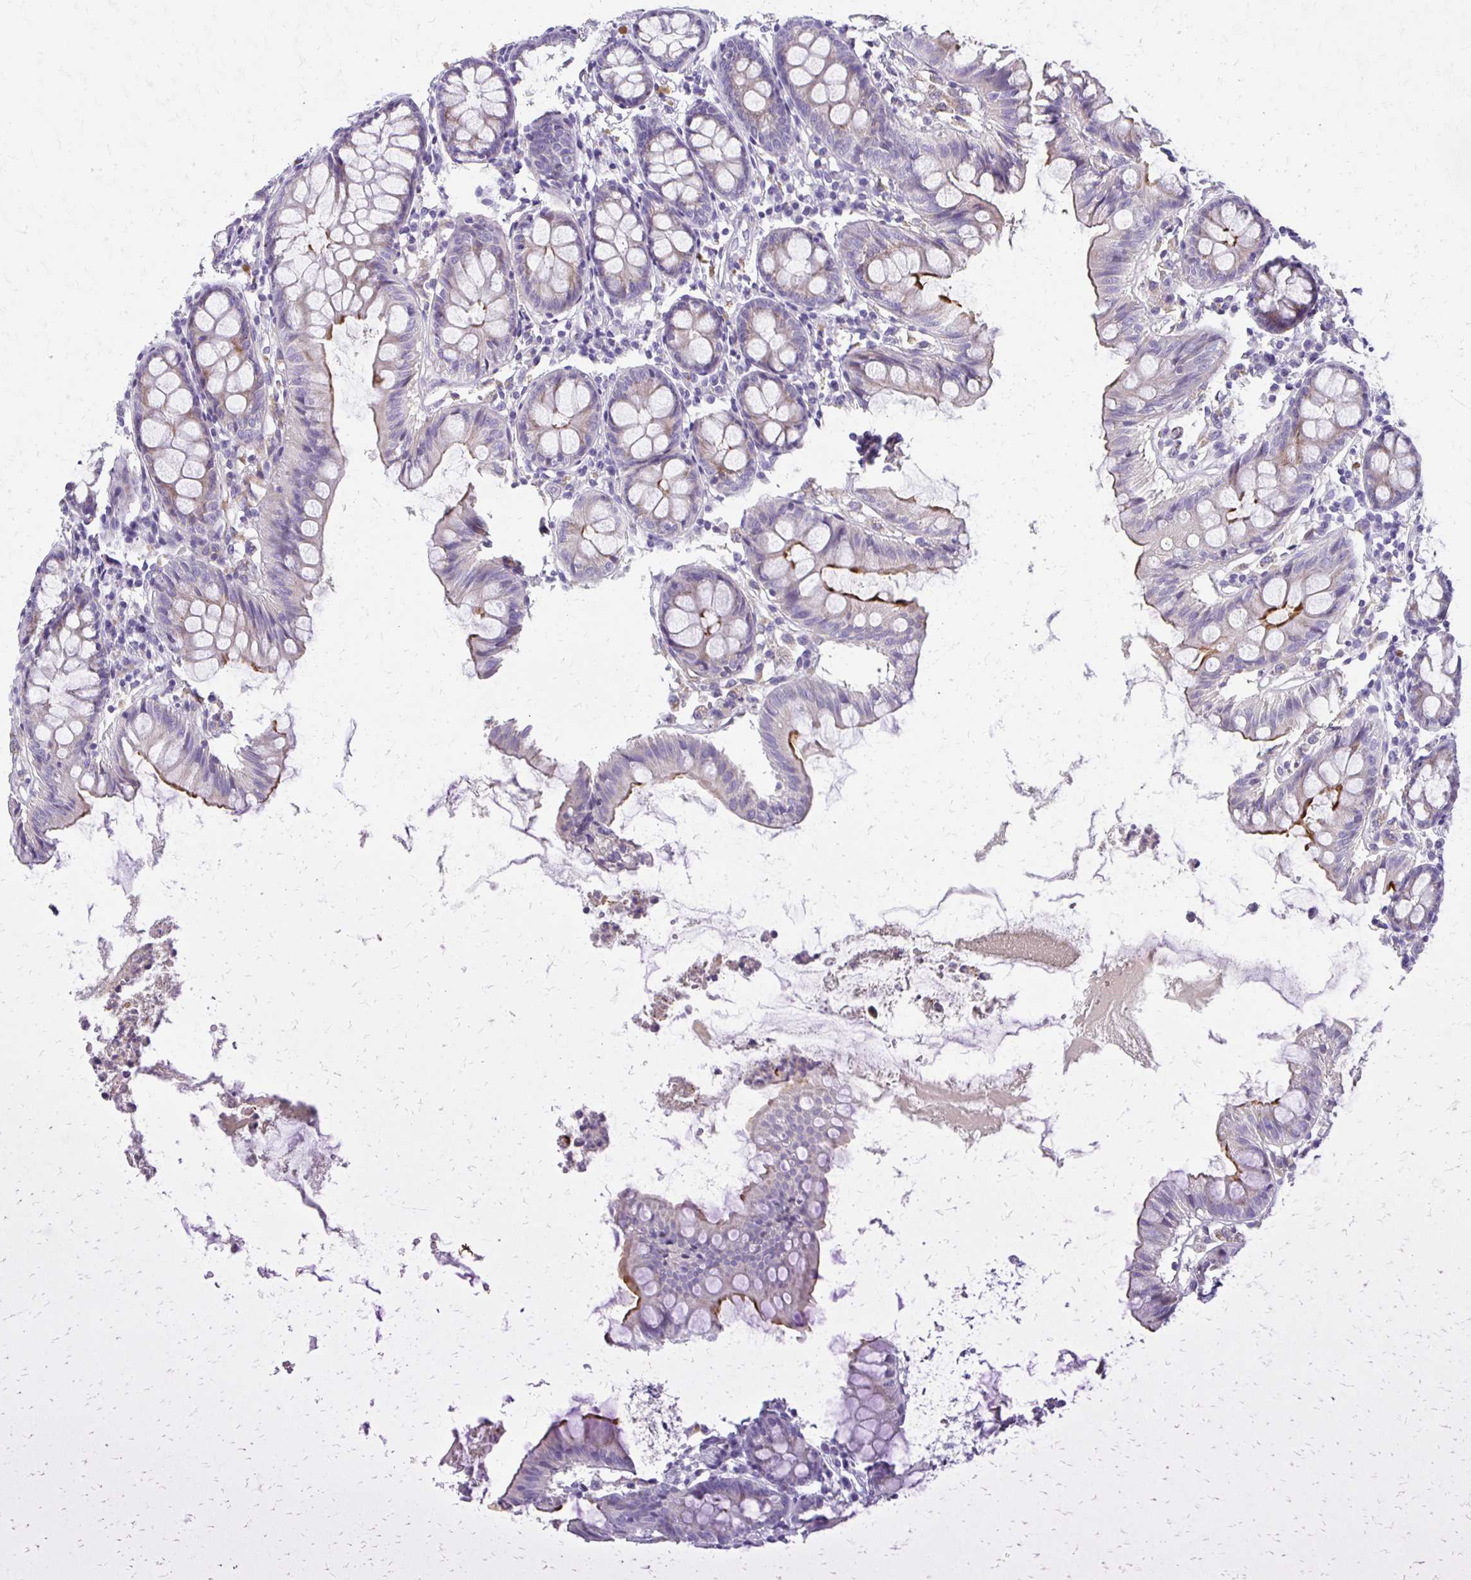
{"staining": {"intensity": "weak", "quantity": "25%-75%", "location": "cytoplasmic/membranous"}, "tissue": "colon", "cell_type": "Endothelial cells", "image_type": "normal", "snomed": [{"axis": "morphology", "description": "Normal tissue, NOS"}, {"axis": "topography", "description": "Colon"}], "caption": "The photomicrograph demonstrates a brown stain indicating the presence of a protein in the cytoplasmic/membranous of endothelial cells in colon. Nuclei are stained in blue.", "gene": "BBS12", "patient": {"sex": "female", "age": 84}}